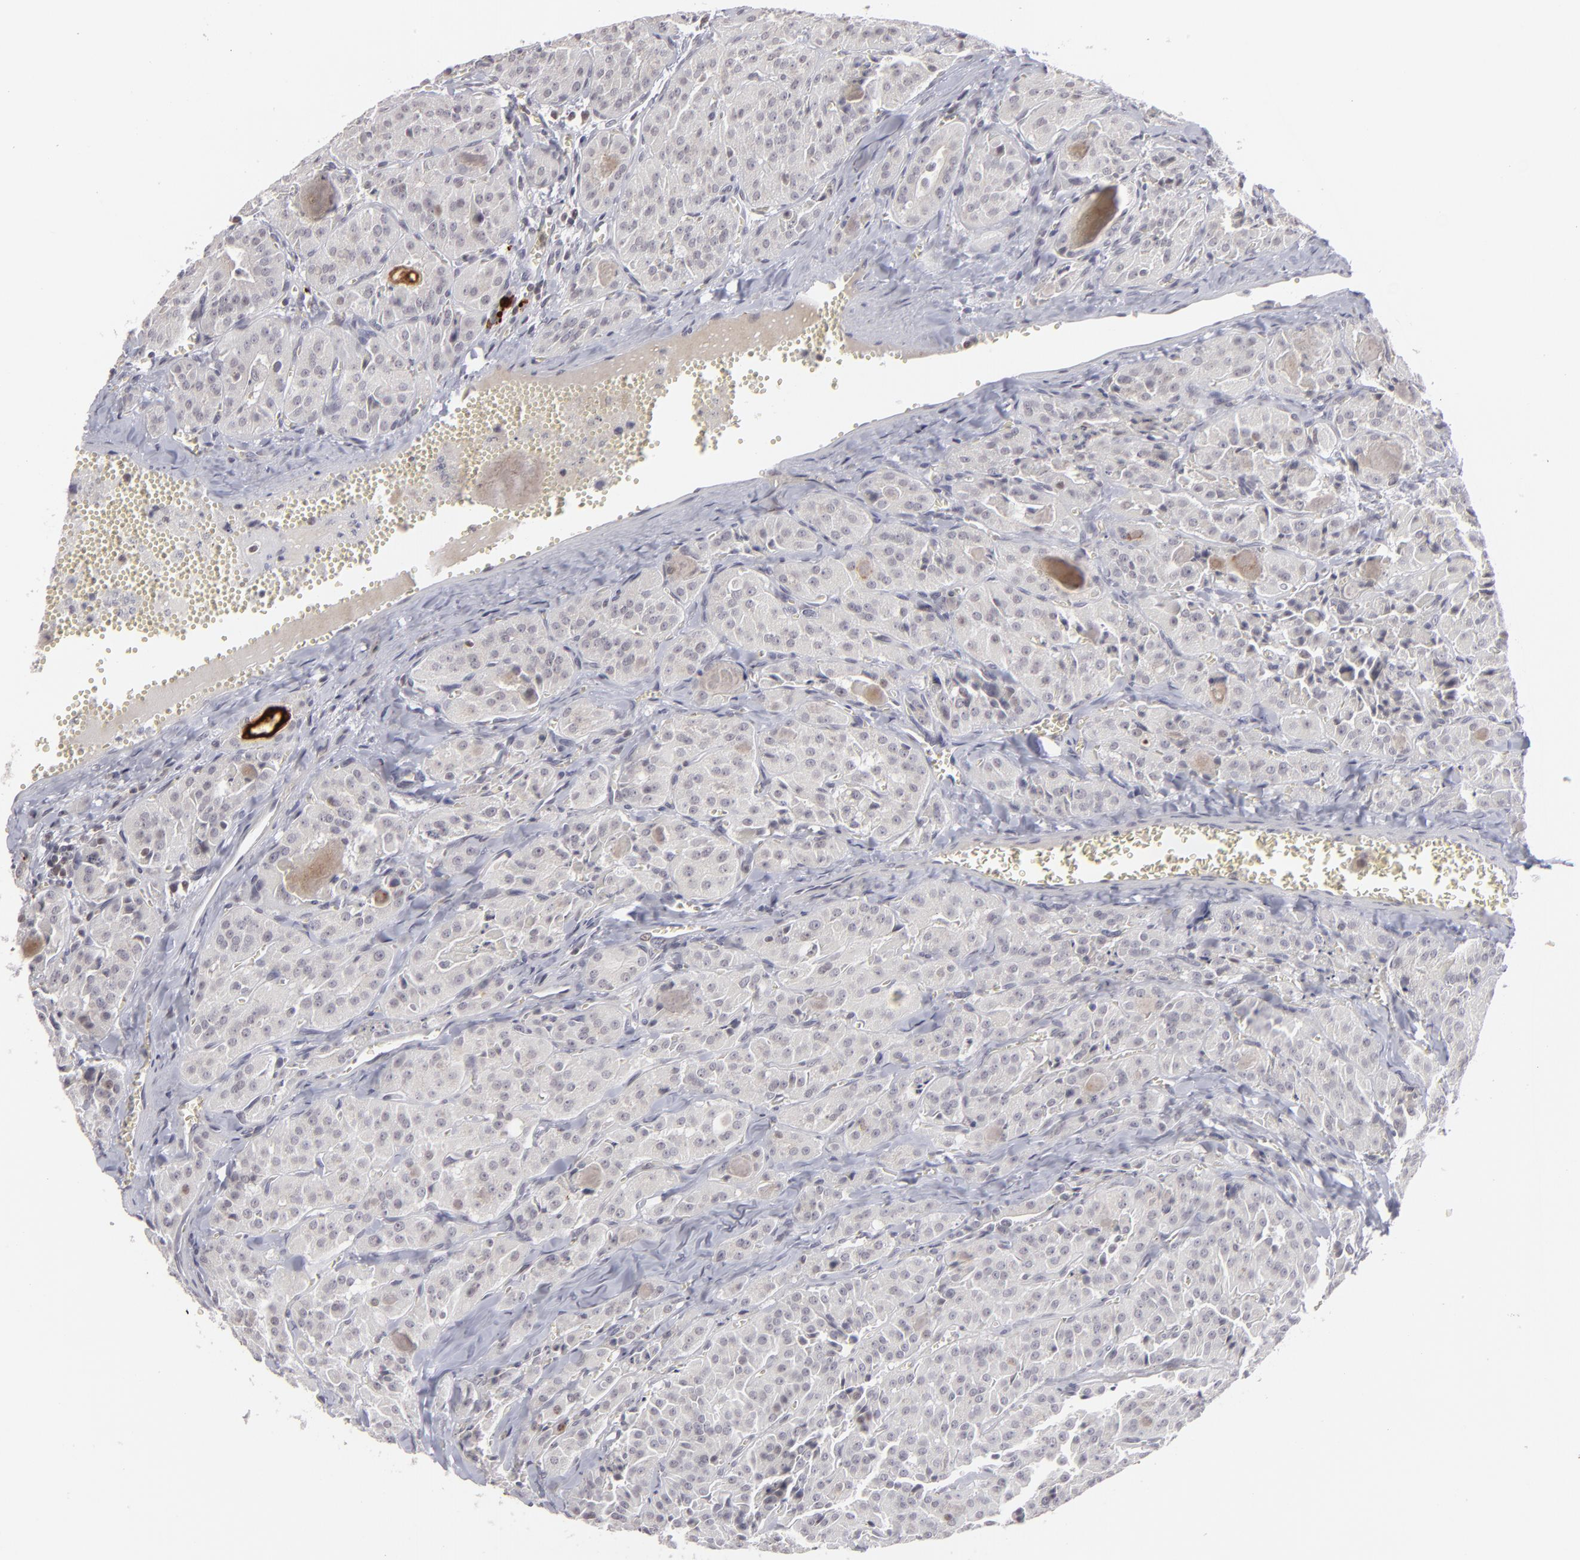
{"staining": {"intensity": "negative", "quantity": "none", "location": "none"}, "tissue": "thyroid cancer", "cell_type": "Tumor cells", "image_type": "cancer", "snomed": [{"axis": "morphology", "description": "Carcinoma, NOS"}, {"axis": "topography", "description": "Thyroid gland"}], "caption": "The histopathology image exhibits no significant staining in tumor cells of carcinoma (thyroid). (Brightfield microscopy of DAB immunohistochemistry (IHC) at high magnification).", "gene": "CLDN2", "patient": {"sex": "male", "age": 76}}